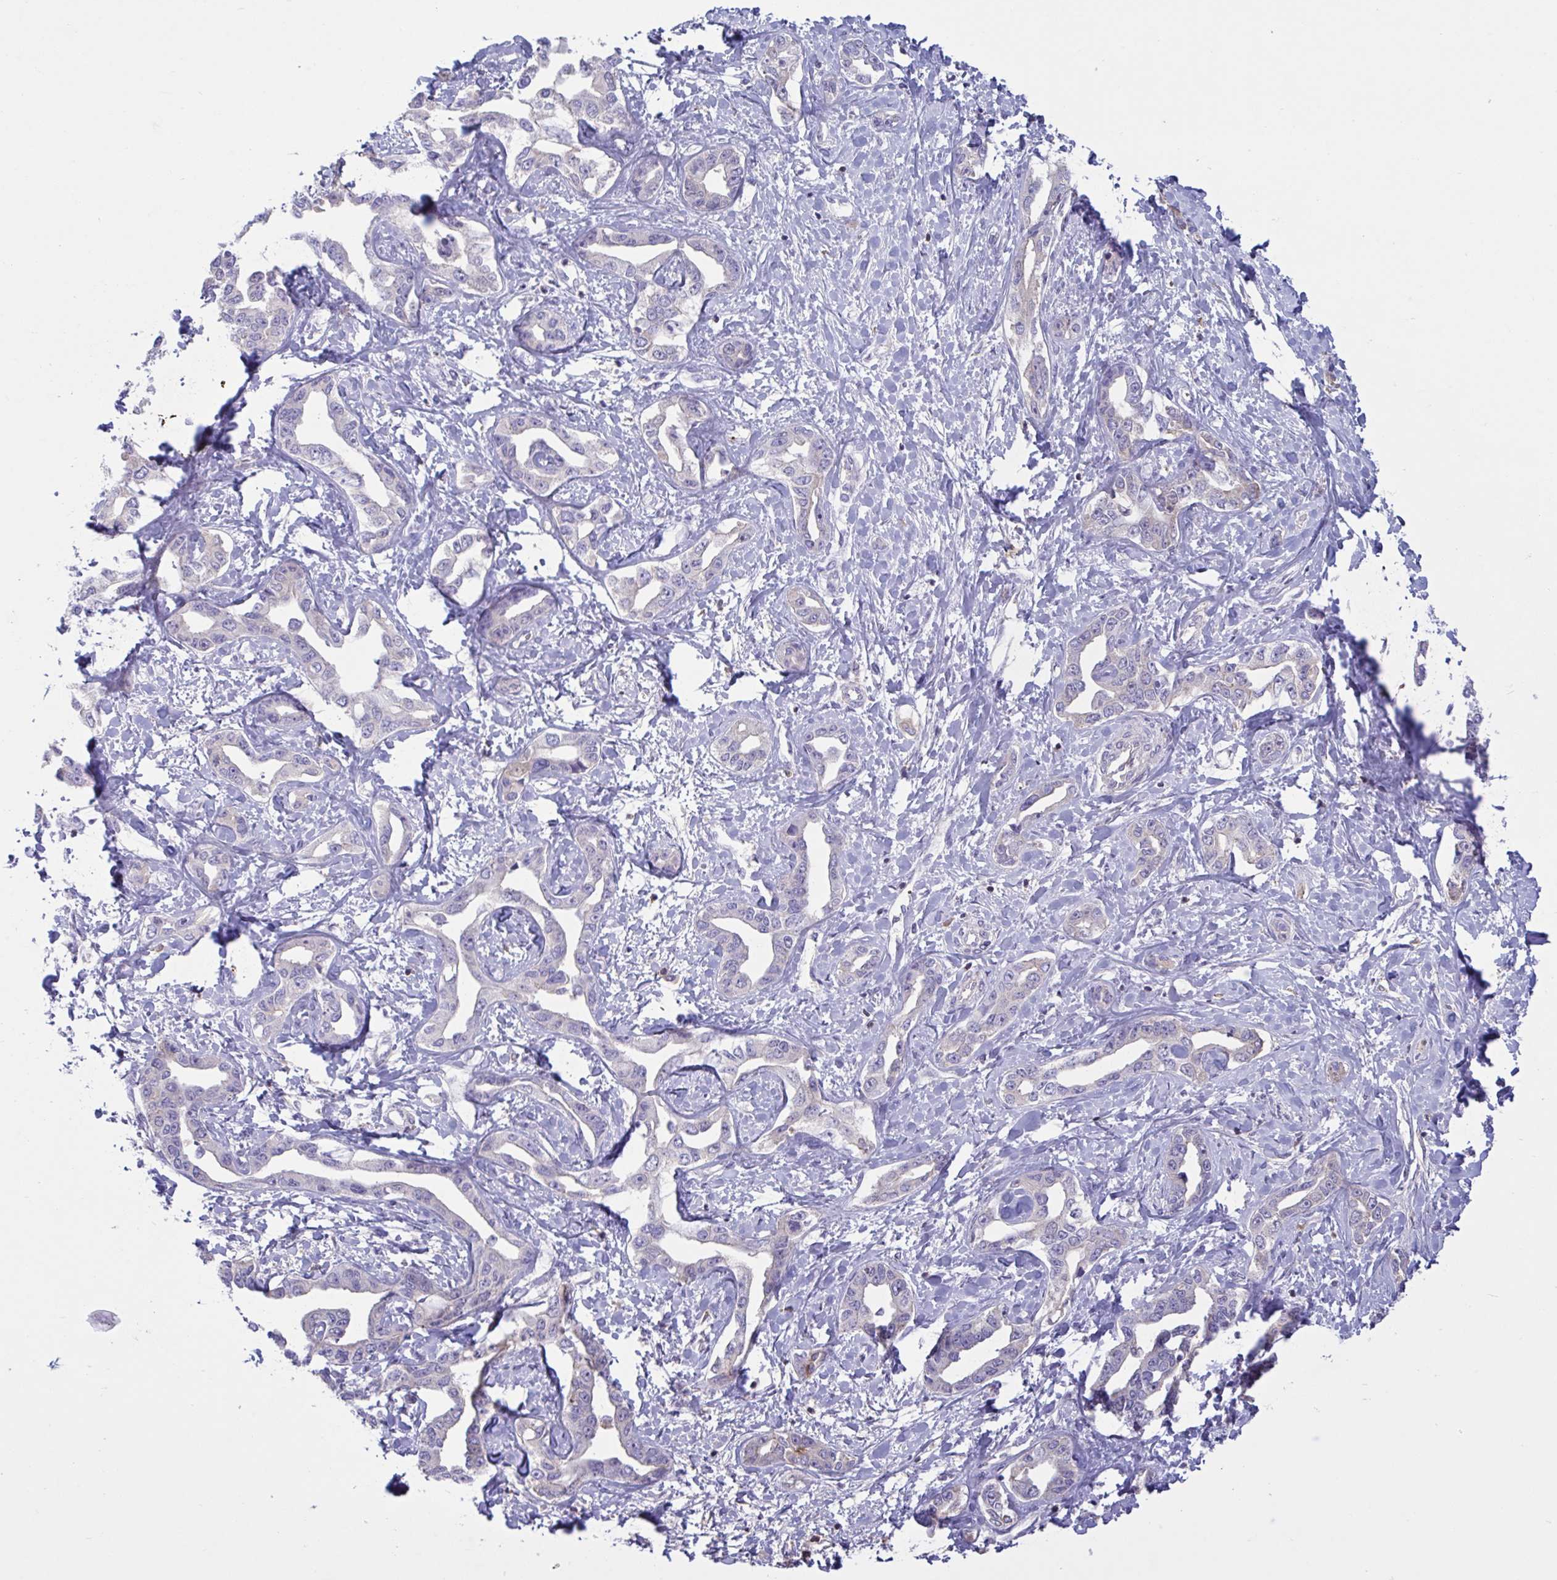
{"staining": {"intensity": "negative", "quantity": "none", "location": "none"}, "tissue": "liver cancer", "cell_type": "Tumor cells", "image_type": "cancer", "snomed": [{"axis": "morphology", "description": "Cholangiocarcinoma"}, {"axis": "topography", "description": "Liver"}], "caption": "DAB (3,3'-diaminobenzidine) immunohistochemical staining of liver cholangiocarcinoma displays no significant expression in tumor cells. (DAB (3,3'-diaminobenzidine) IHC visualized using brightfield microscopy, high magnification).", "gene": "IL1R1", "patient": {"sex": "male", "age": 59}}